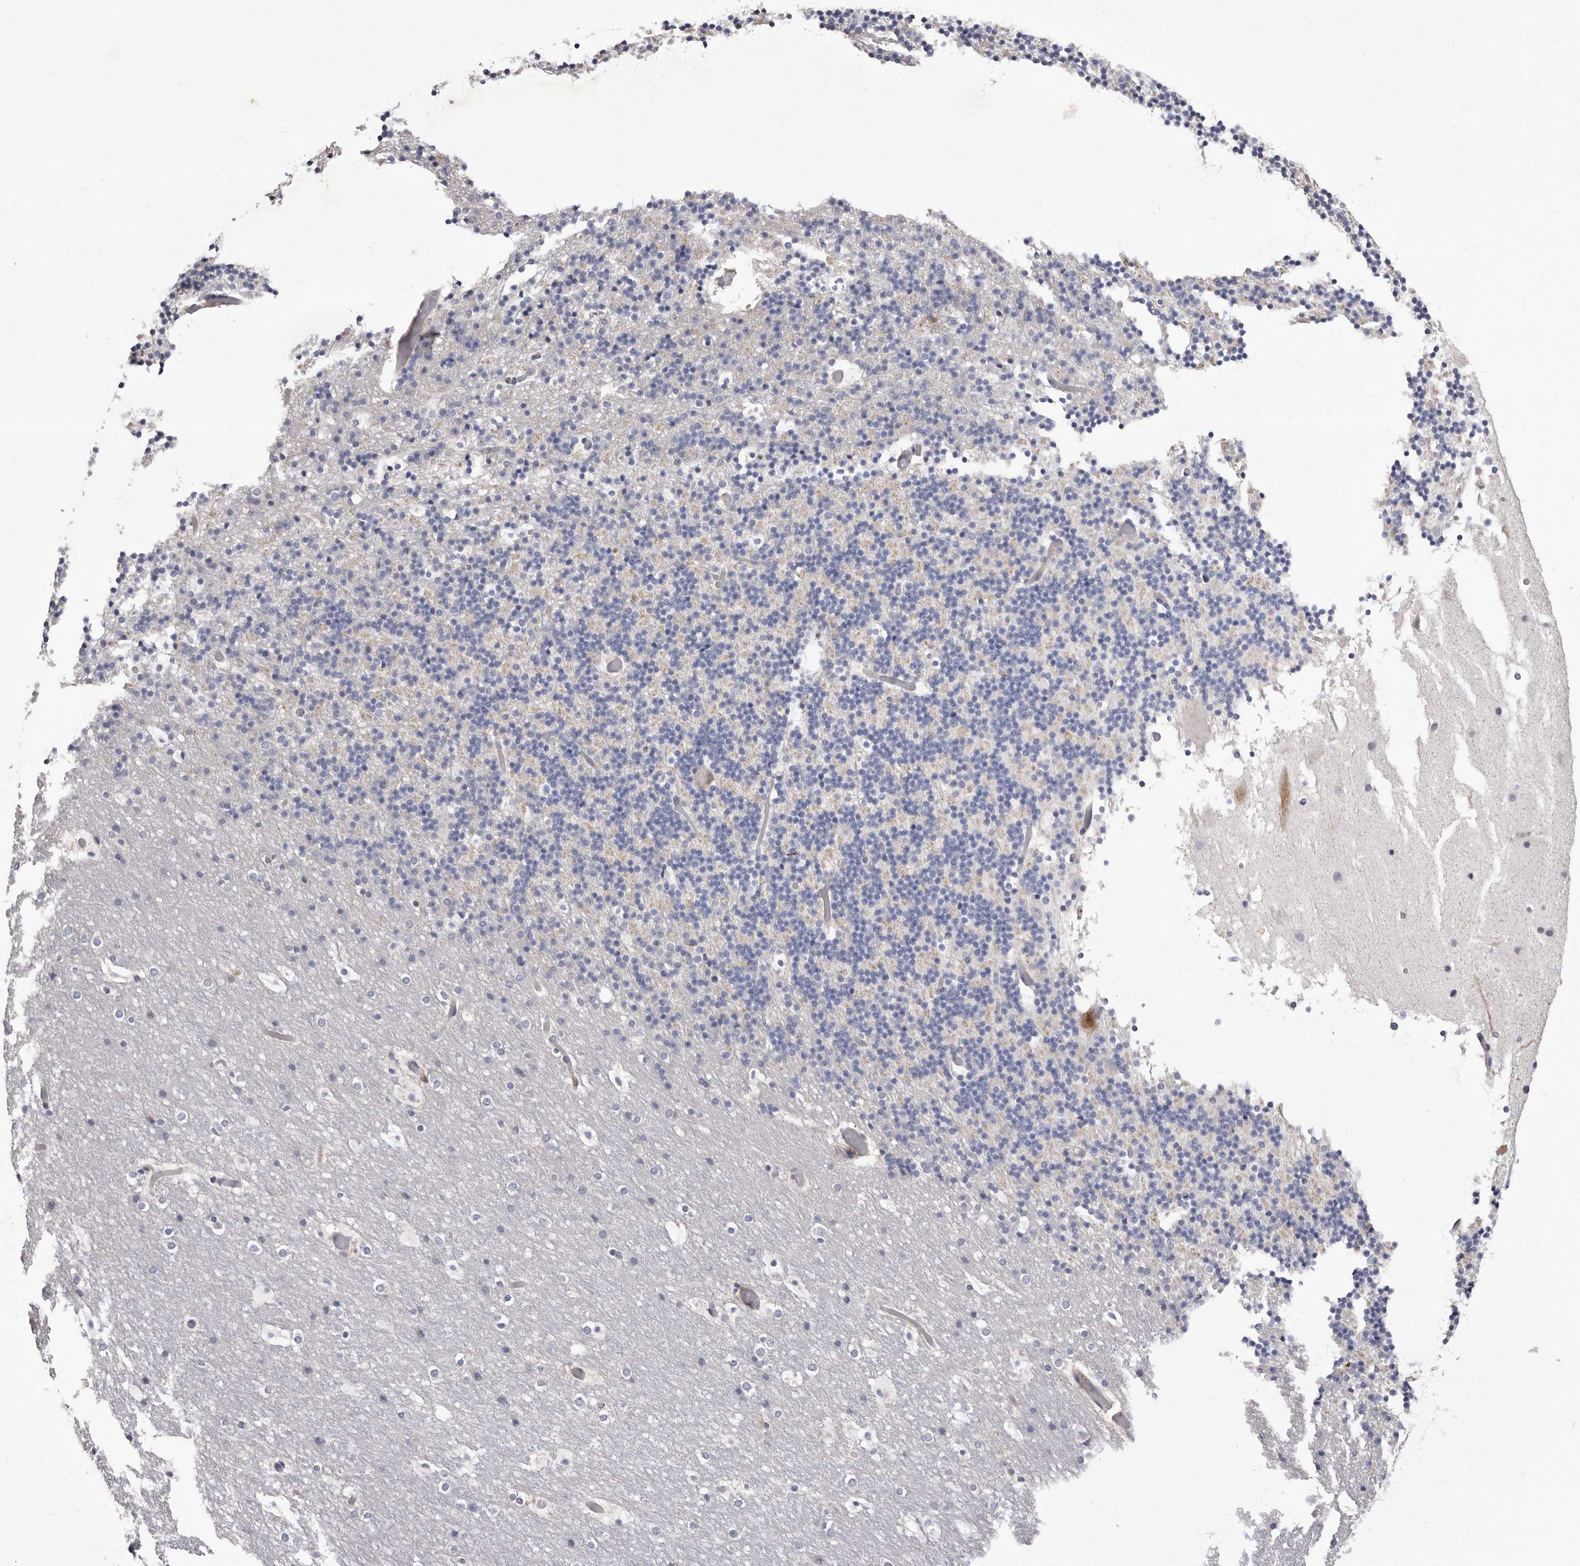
{"staining": {"intensity": "negative", "quantity": "none", "location": "none"}, "tissue": "cerebellum", "cell_type": "Cells in granular layer", "image_type": "normal", "snomed": [{"axis": "morphology", "description": "Normal tissue, NOS"}, {"axis": "topography", "description": "Cerebellum"}], "caption": "This histopathology image is of normal cerebellum stained with IHC to label a protein in brown with the nuclei are counter-stained blue. There is no expression in cells in granular layer. (Immunohistochemistry (ihc), brightfield microscopy, high magnification).", "gene": "NUBPL", "patient": {"sex": "male", "age": 57}}